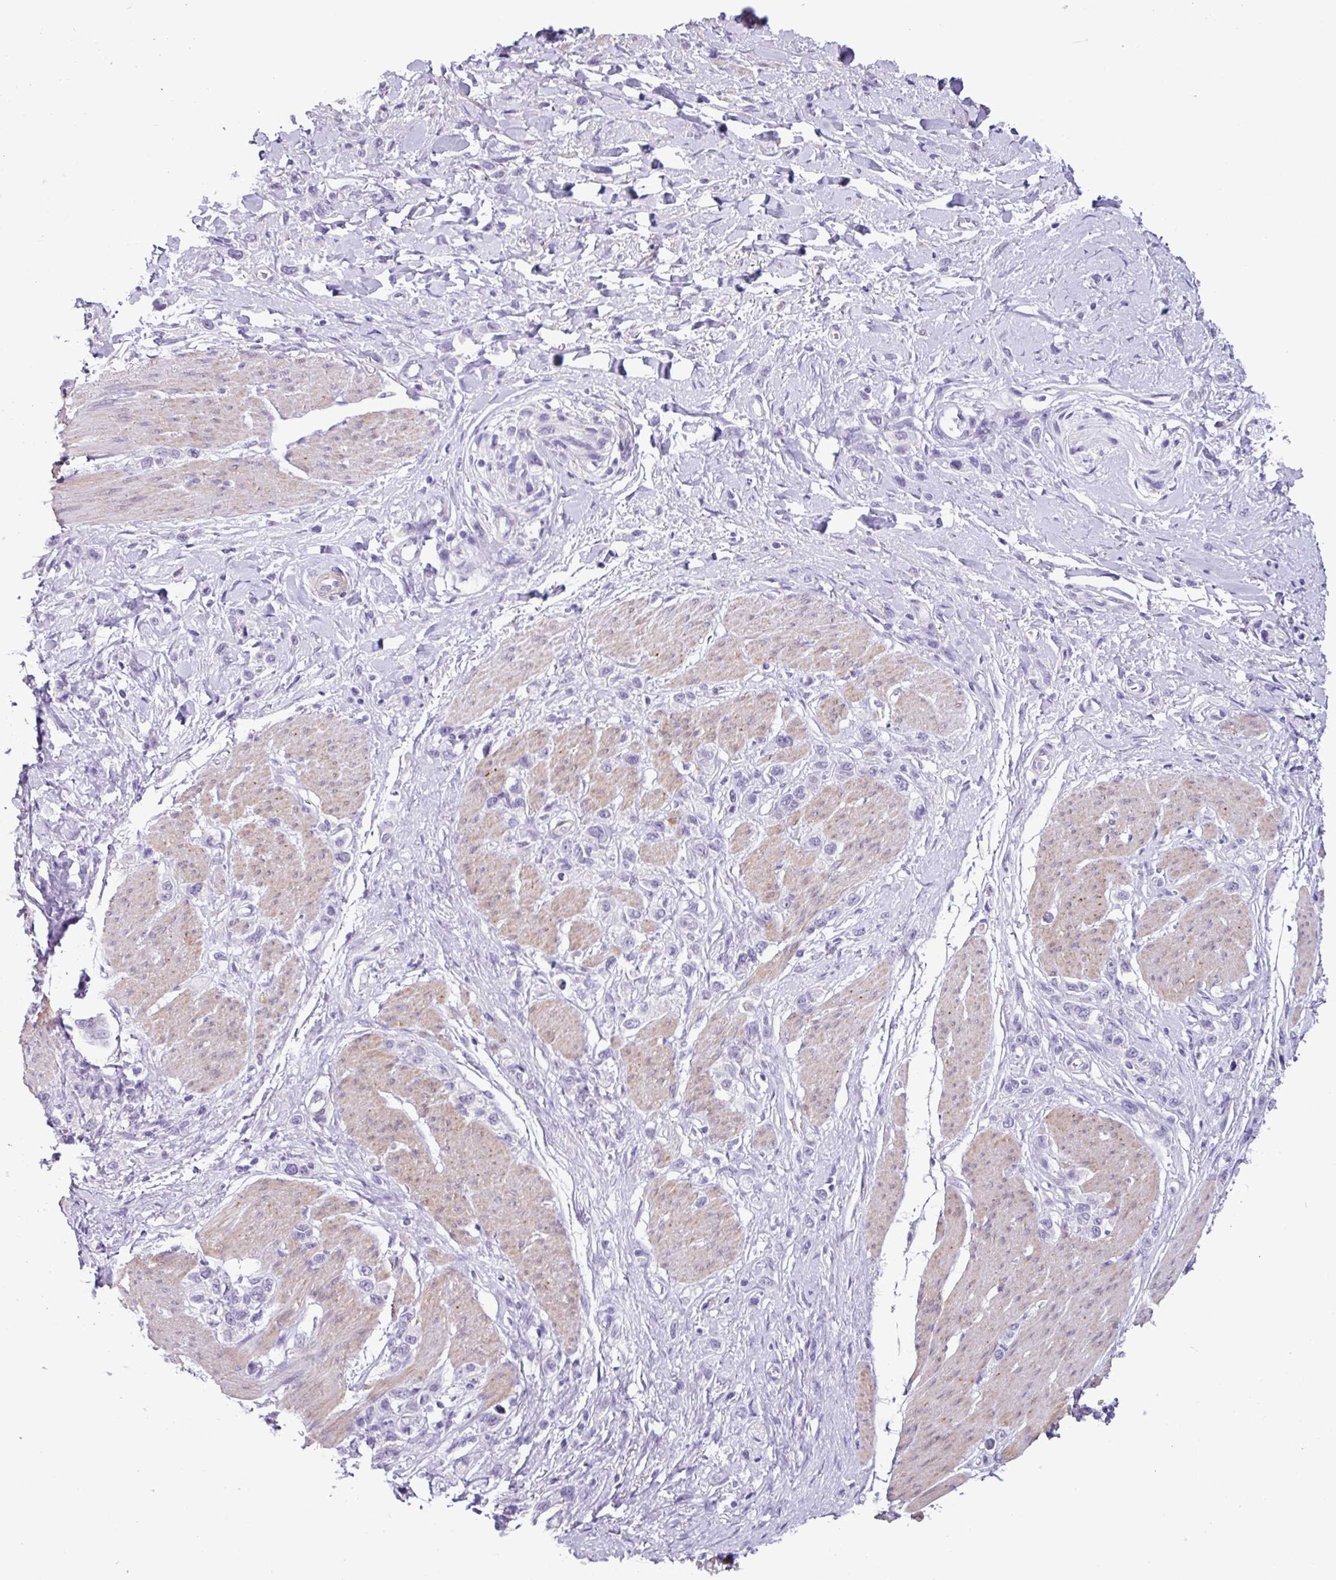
{"staining": {"intensity": "negative", "quantity": "none", "location": "none"}, "tissue": "stomach cancer", "cell_type": "Tumor cells", "image_type": "cancer", "snomed": [{"axis": "morphology", "description": "Adenocarcinoma, NOS"}, {"axis": "topography", "description": "Stomach"}], "caption": "A high-resolution micrograph shows immunohistochemistry (IHC) staining of stomach cancer, which exhibits no significant positivity in tumor cells.", "gene": "OTX1", "patient": {"sex": "female", "age": 65}}